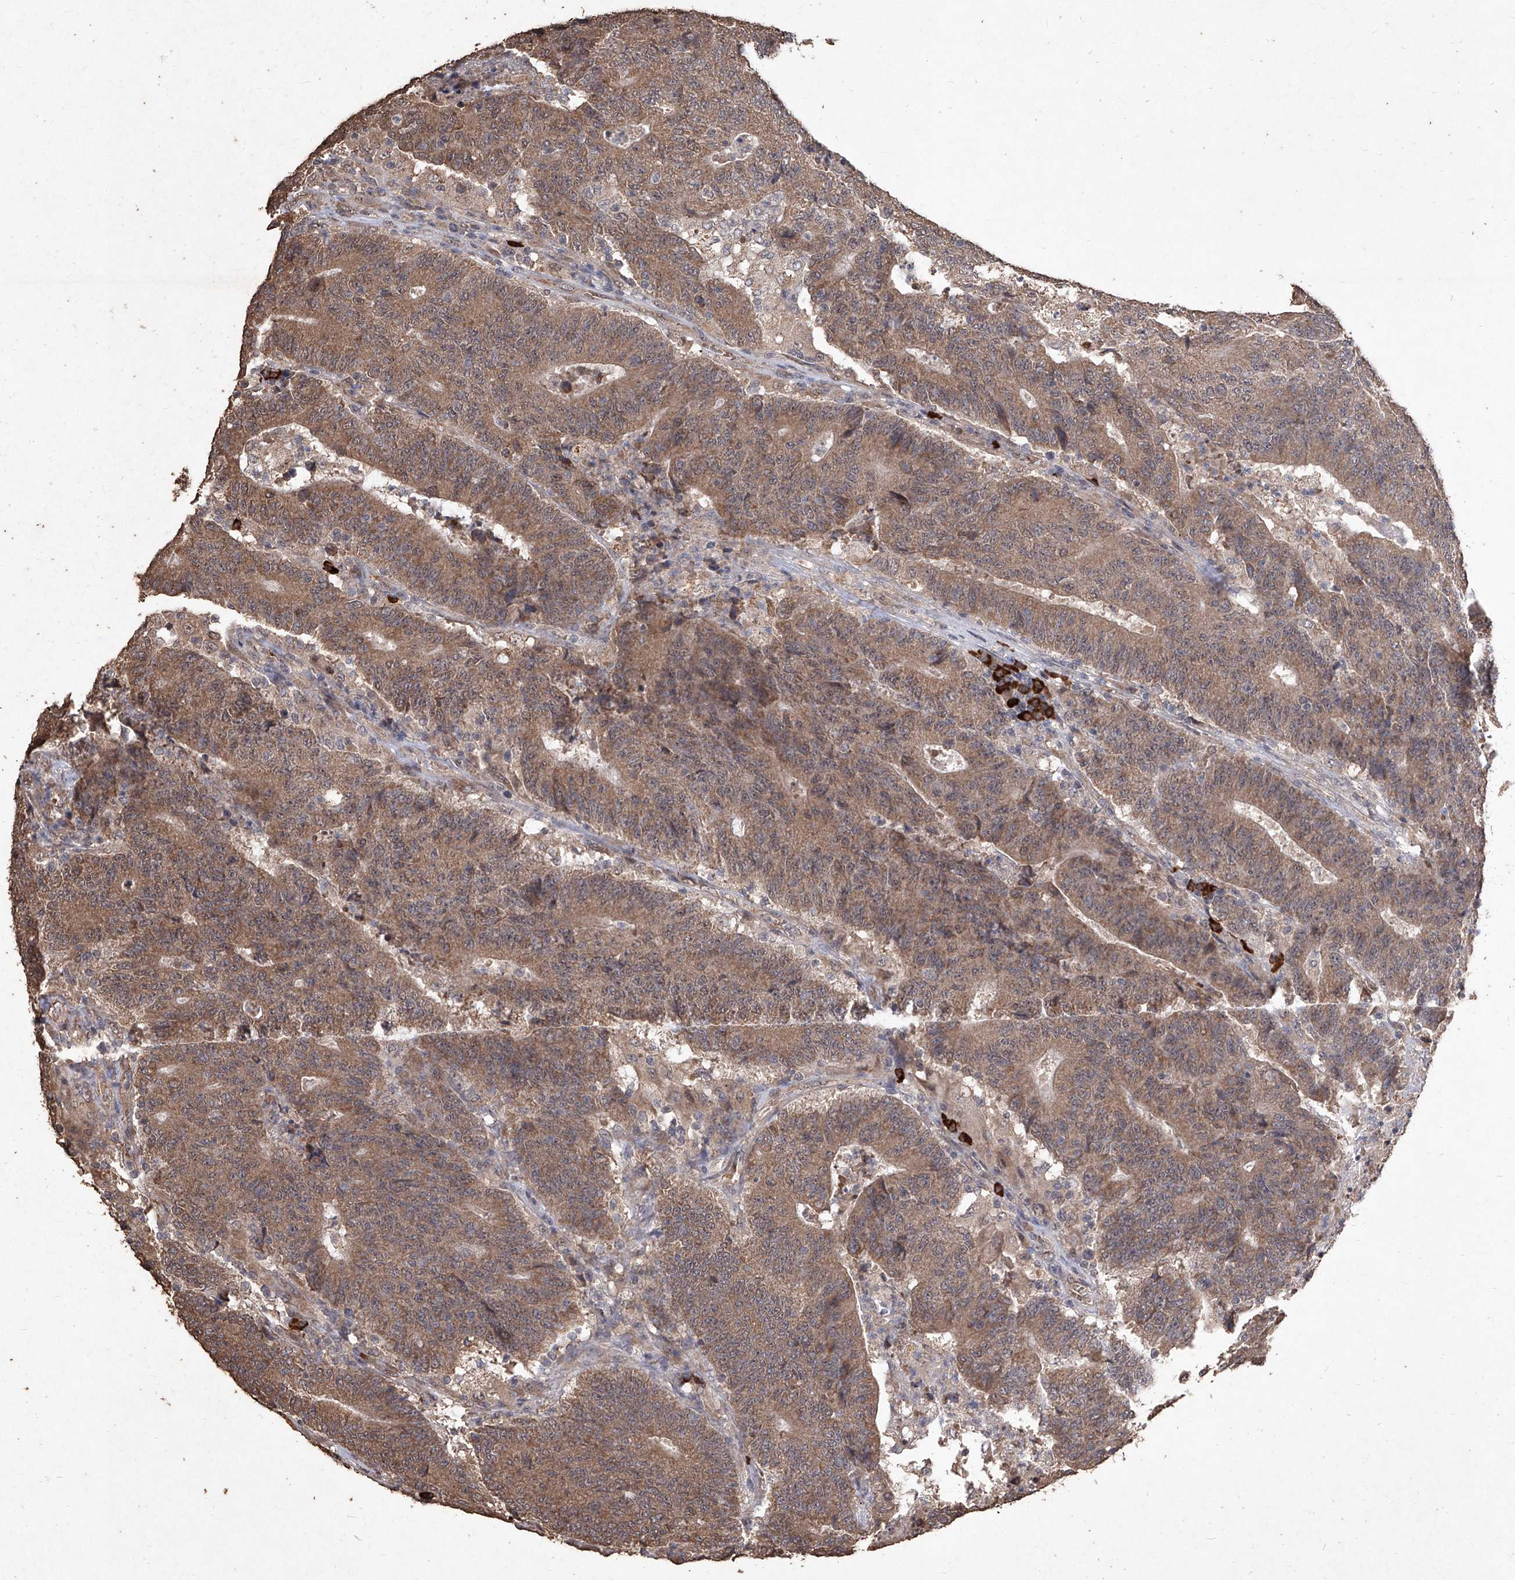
{"staining": {"intensity": "moderate", "quantity": ">75%", "location": "cytoplasmic/membranous,nuclear"}, "tissue": "colorectal cancer", "cell_type": "Tumor cells", "image_type": "cancer", "snomed": [{"axis": "morphology", "description": "Normal tissue, NOS"}, {"axis": "morphology", "description": "Adenocarcinoma, NOS"}, {"axis": "topography", "description": "Colon"}], "caption": "Immunohistochemistry (IHC) of human colorectal cancer demonstrates medium levels of moderate cytoplasmic/membranous and nuclear positivity in approximately >75% of tumor cells. Immunohistochemistry stains the protein of interest in brown and the nuclei are stained blue.", "gene": "EML1", "patient": {"sex": "female", "age": 75}}